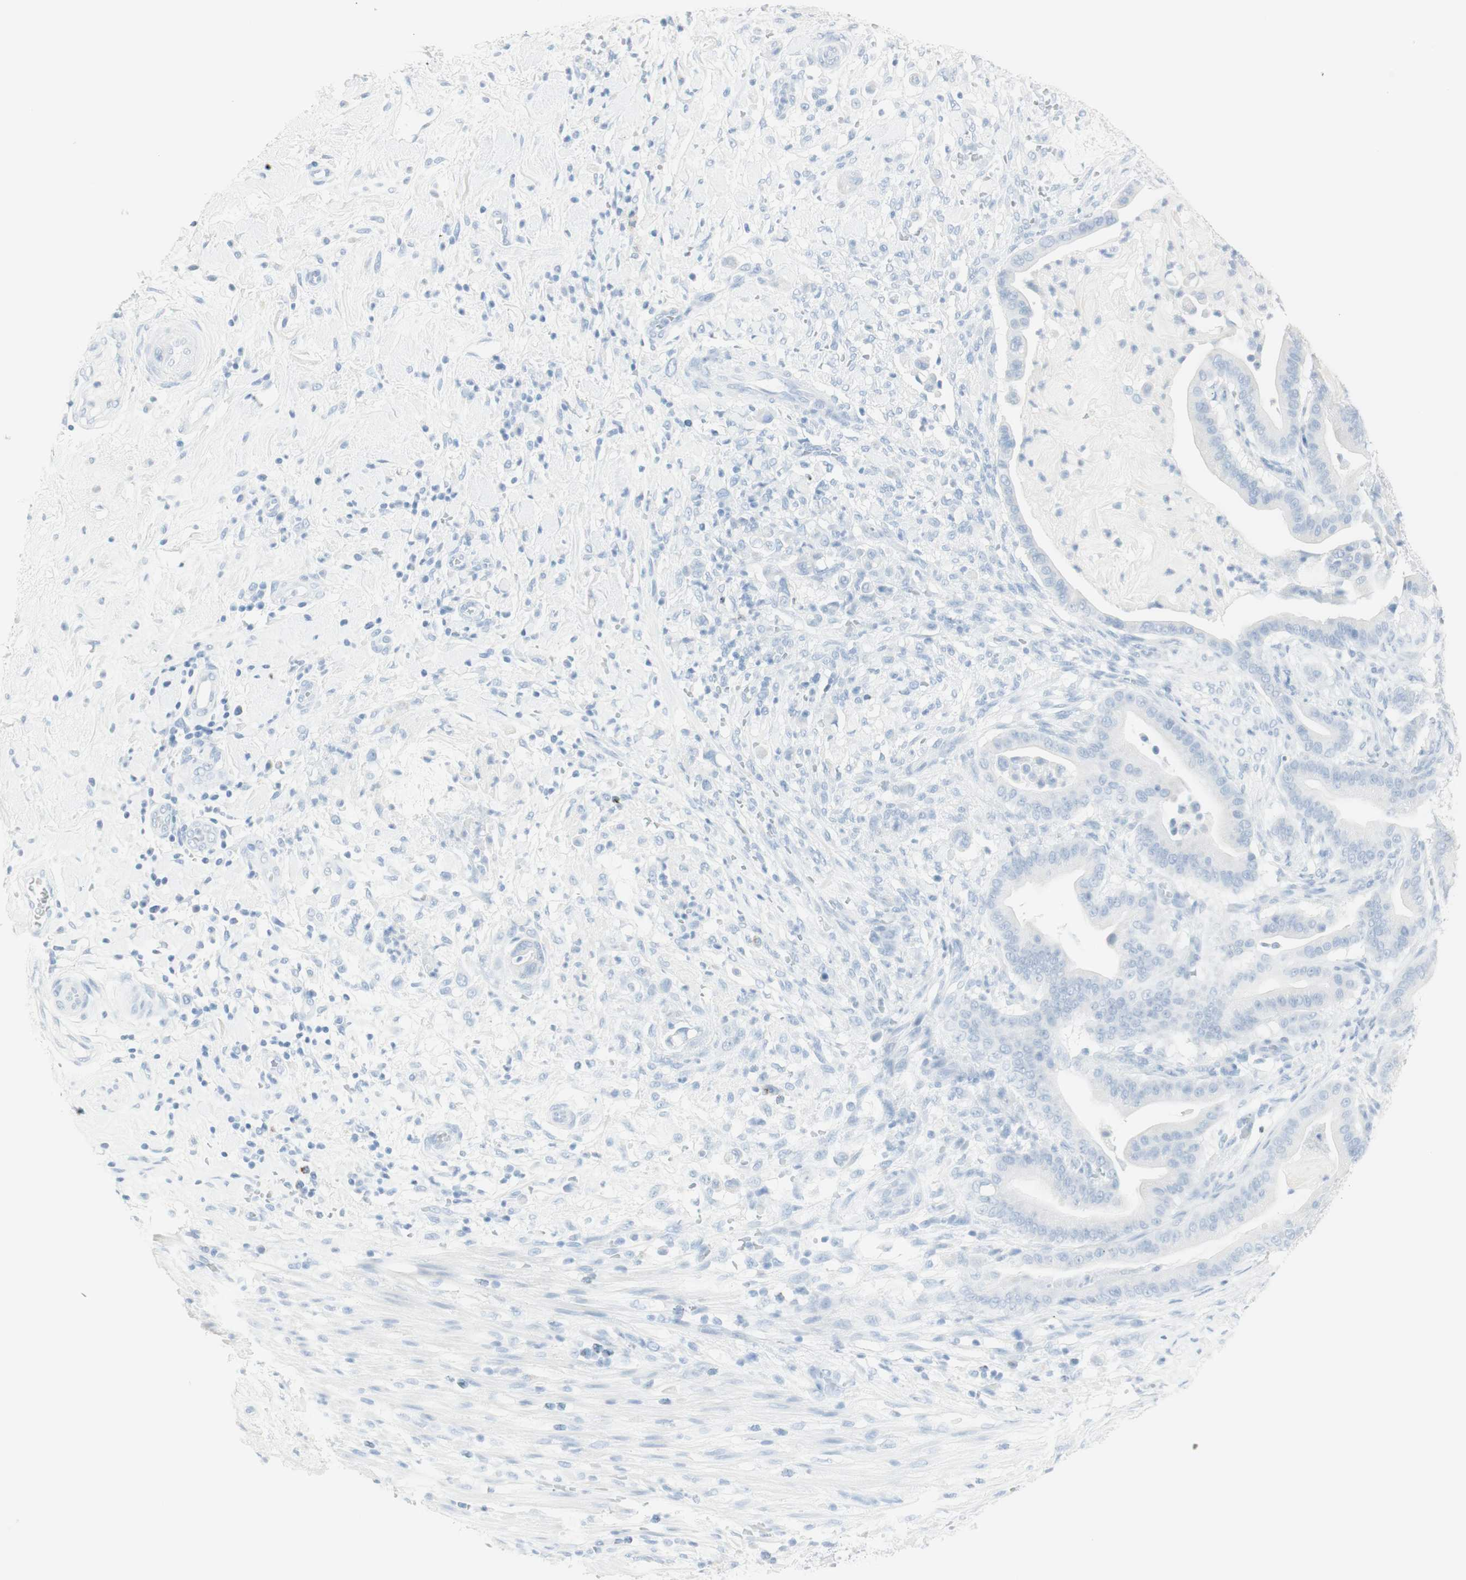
{"staining": {"intensity": "negative", "quantity": "none", "location": "none"}, "tissue": "pancreatic cancer", "cell_type": "Tumor cells", "image_type": "cancer", "snomed": [{"axis": "morphology", "description": "Adenocarcinoma, NOS"}, {"axis": "topography", "description": "Pancreas"}], "caption": "Immunohistochemistry (IHC) of human pancreatic adenocarcinoma shows no positivity in tumor cells.", "gene": "NAPSA", "patient": {"sex": "male", "age": 63}}